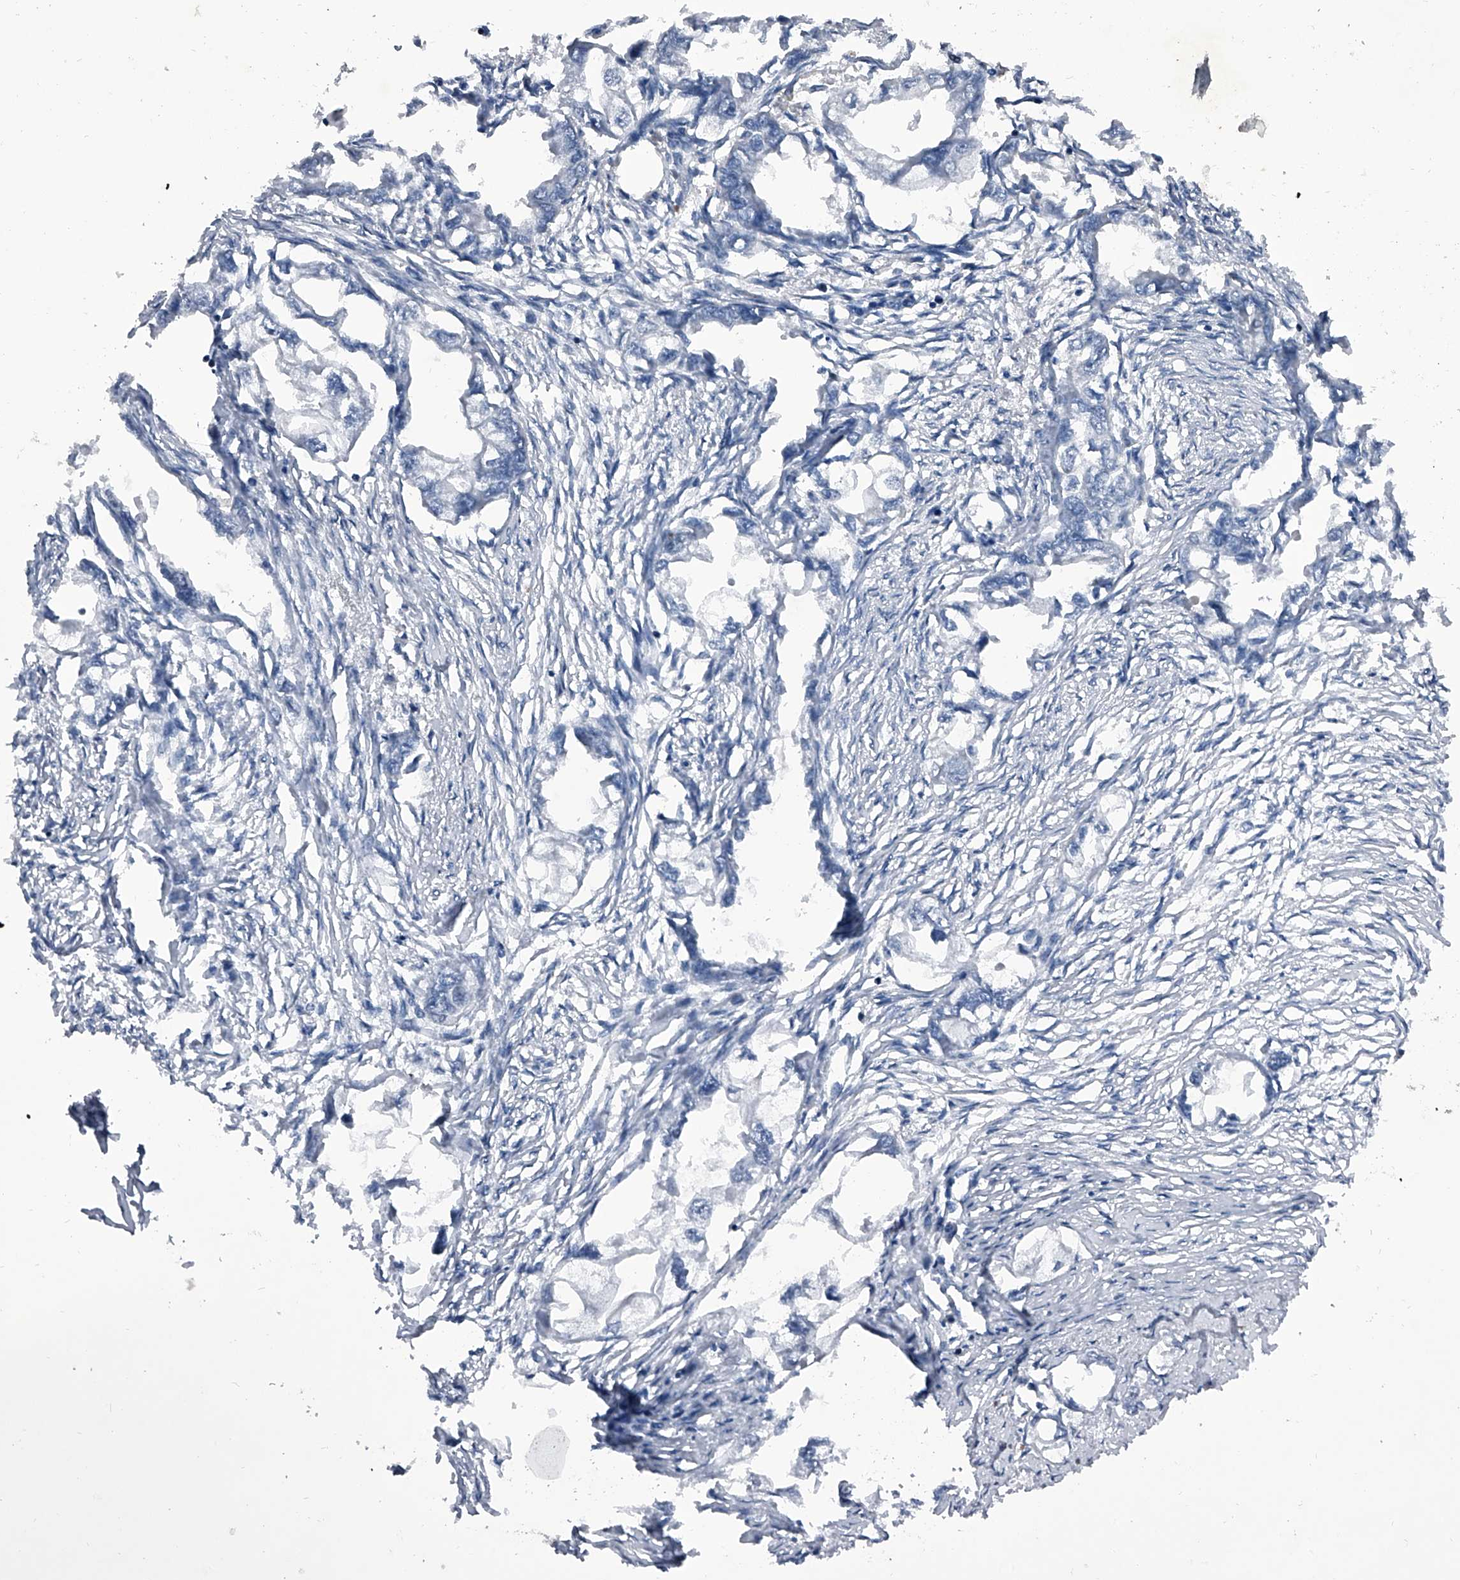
{"staining": {"intensity": "negative", "quantity": "none", "location": "none"}, "tissue": "endometrial cancer", "cell_type": "Tumor cells", "image_type": "cancer", "snomed": [{"axis": "morphology", "description": "Adenocarcinoma, NOS"}, {"axis": "morphology", "description": "Adenocarcinoma, metastatic, NOS"}, {"axis": "topography", "description": "Adipose tissue"}, {"axis": "topography", "description": "Endometrium"}], "caption": "Endometrial metastatic adenocarcinoma was stained to show a protein in brown. There is no significant positivity in tumor cells.", "gene": "ELK4", "patient": {"sex": "female", "age": 67}}